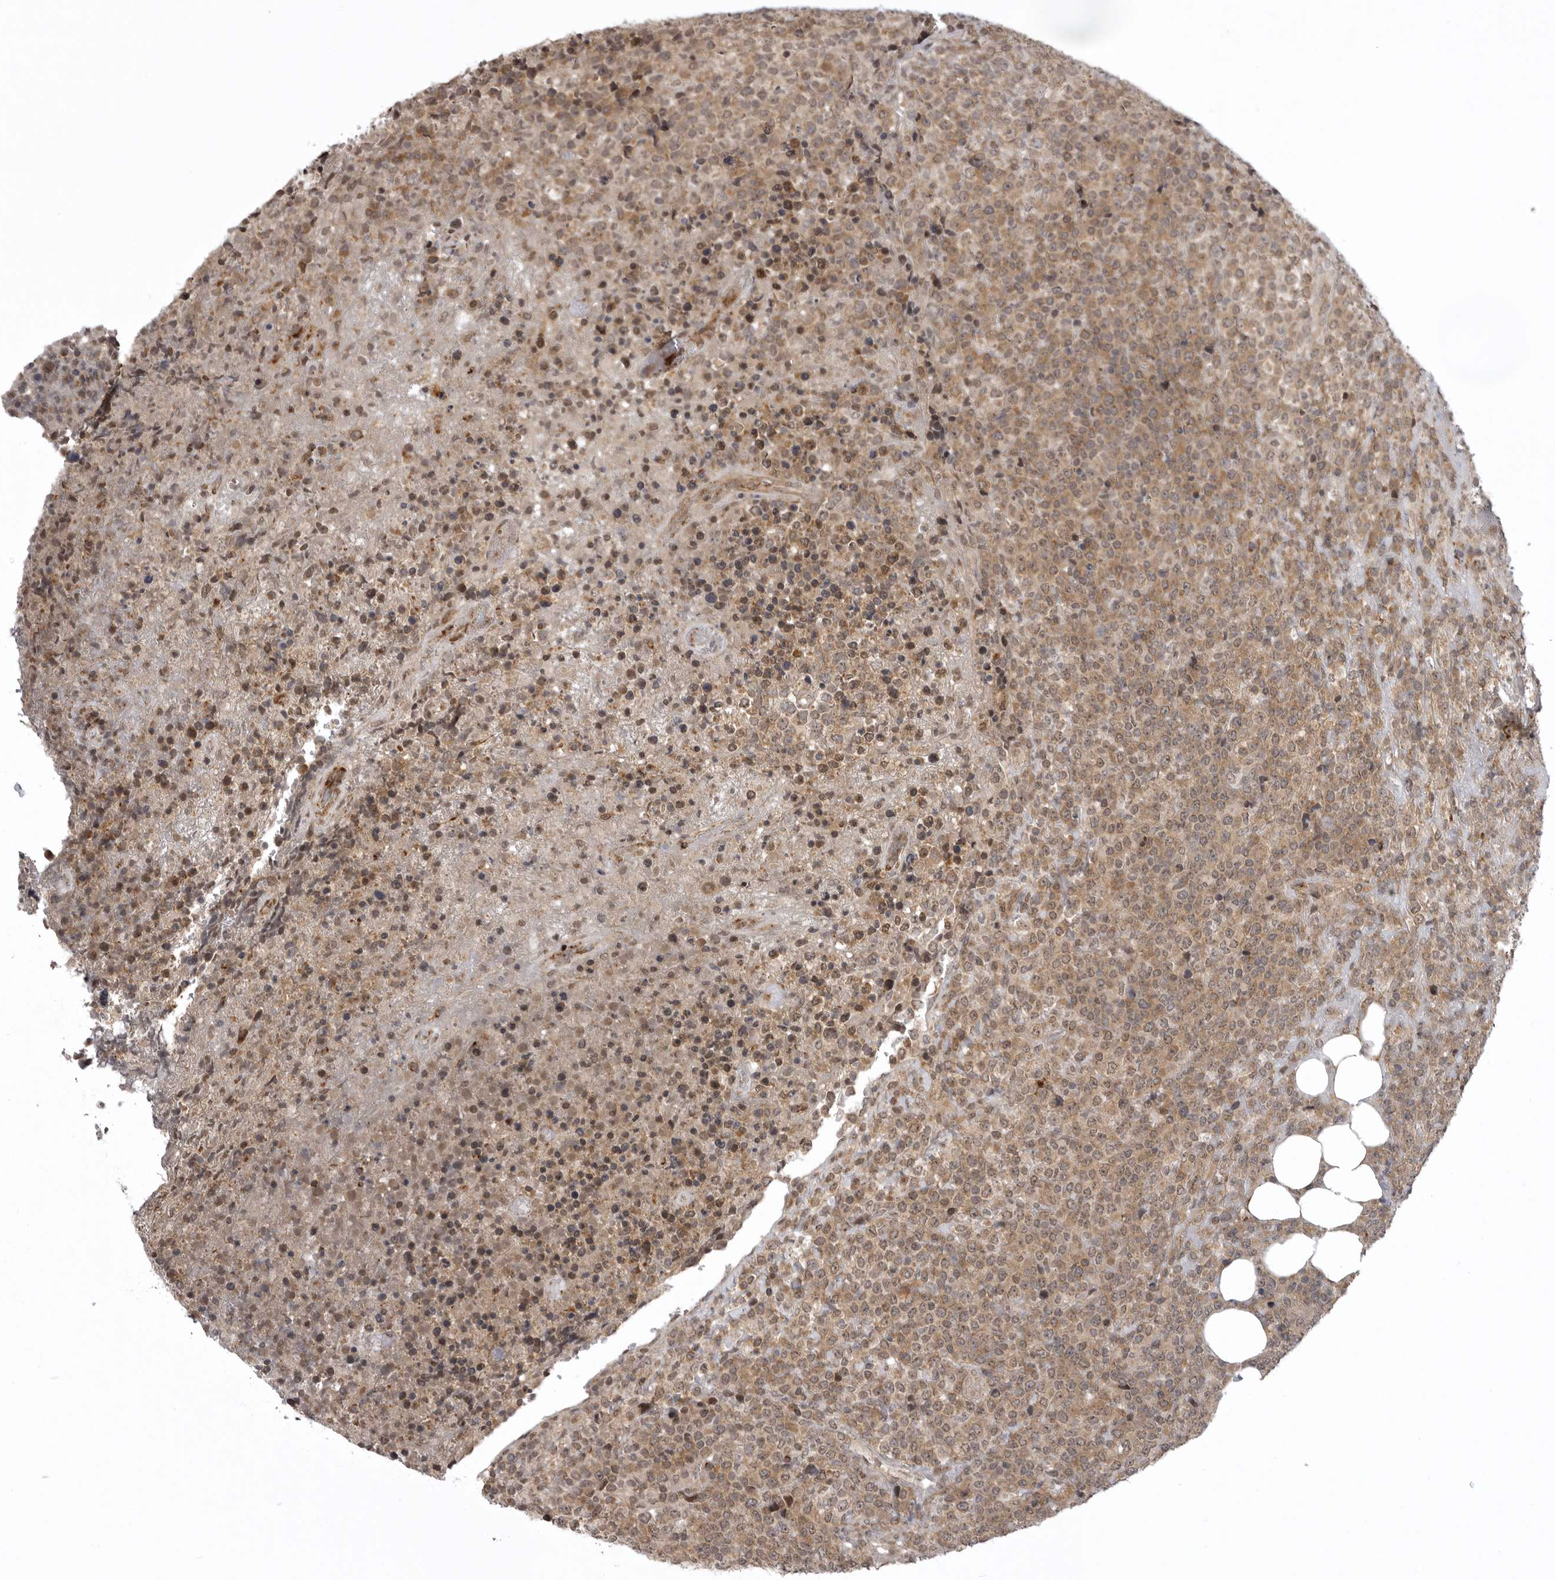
{"staining": {"intensity": "moderate", "quantity": ">75%", "location": "cytoplasmic/membranous"}, "tissue": "lymphoma", "cell_type": "Tumor cells", "image_type": "cancer", "snomed": [{"axis": "morphology", "description": "Malignant lymphoma, non-Hodgkin's type, High grade"}, {"axis": "topography", "description": "Lymph node"}], "caption": "Protein expression by immunohistochemistry exhibits moderate cytoplasmic/membranous staining in approximately >75% of tumor cells in malignant lymphoma, non-Hodgkin's type (high-grade).", "gene": "C1orf109", "patient": {"sex": "male", "age": 13}}